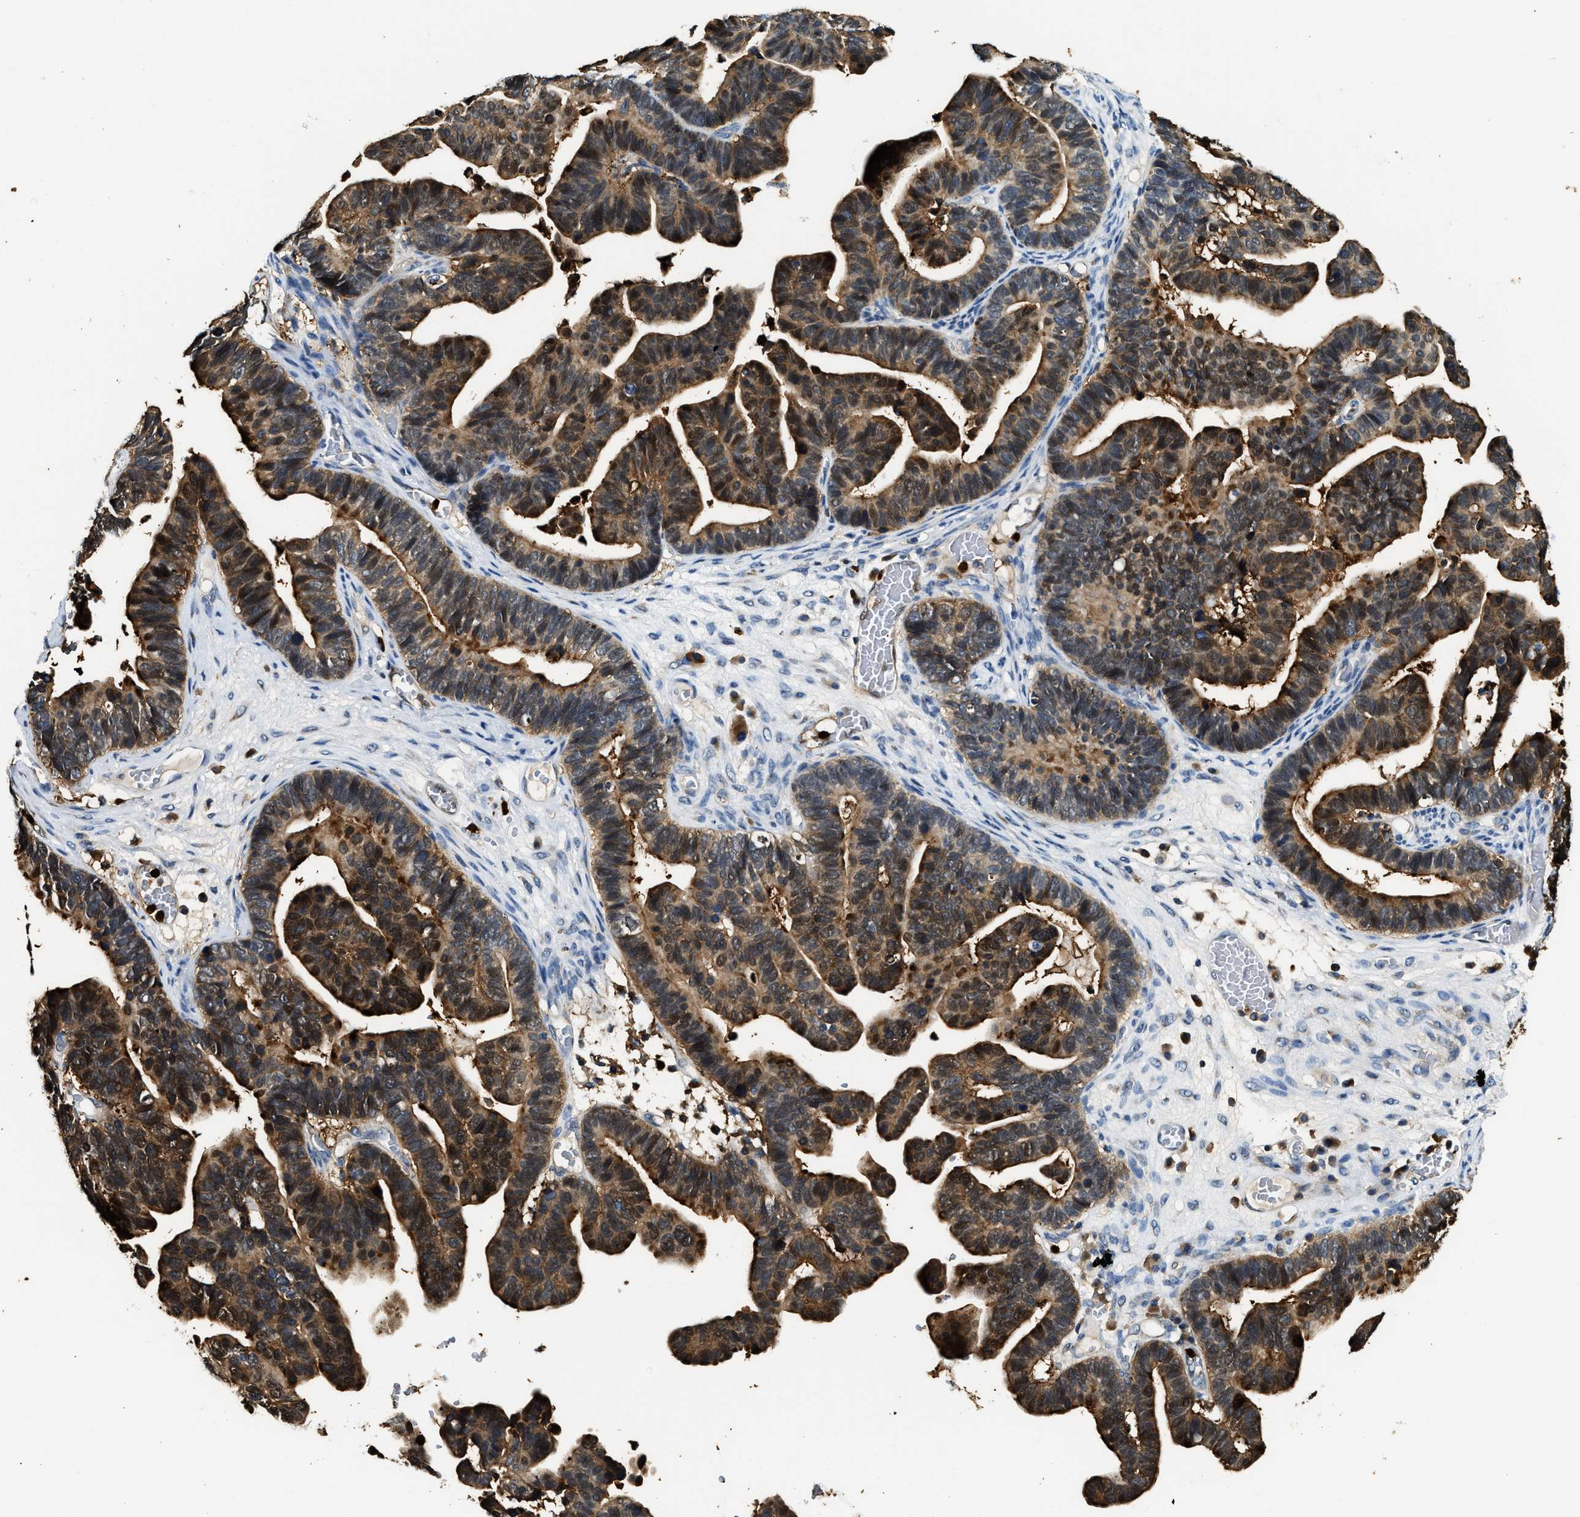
{"staining": {"intensity": "moderate", "quantity": ">75%", "location": "cytoplasmic/membranous,nuclear"}, "tissue": "ovarian cancer", "cell_type": "Tumor cells", "image_type": "cancer", "snomed": [{"axis": "morphology", "description": "Cystadenocarcinoma, serous, NOS"}, {"axis": "topography", "description": "Ovary"}], "caption": "High-magnification brightfield microscopy of serous cystadenocarcinoma (ovarian) stained with DAB (brown) and counterstained with hematoxylin (blue). tumor cells exhibit moderate cytoplasmic/membranous and nuclear staining is seen in approximately>75% of cells.", "gene": "ANXA3", "patient": {"sex": "female", "age": 56}}